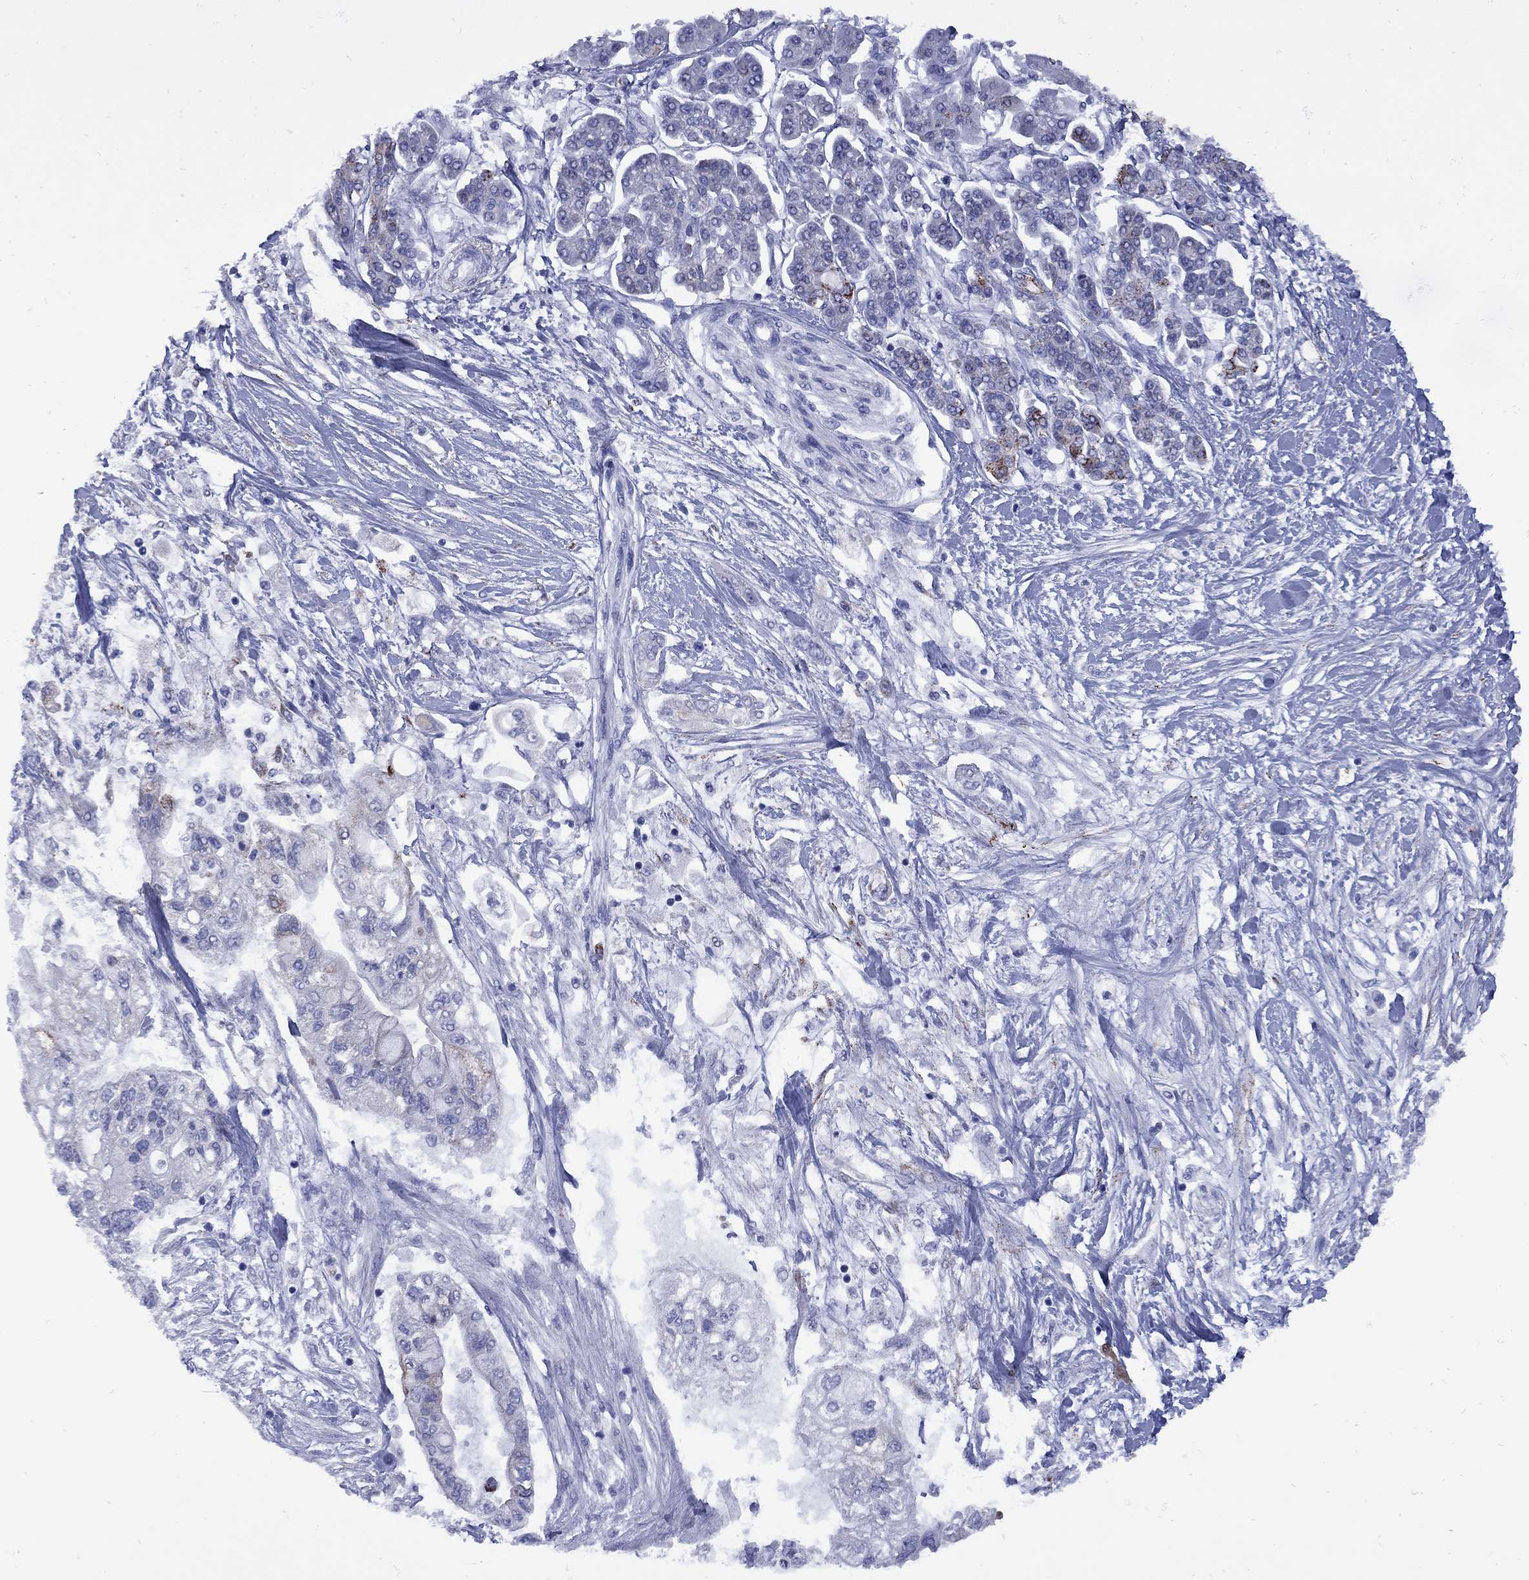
{"staining": {"intensity": "strong", "quantity": "<25%", "location": "cytoplasmic/membranous"}, "tissue": "pancreatic cancer", "cell_type": "Tumor cells", "image_type": "cancer", "snomed": [{"axis": "morphology", "description": "Adenocarcinoma, NOS"}, {"axis": "topography", "description": "Pancreas"}], "caption": "The immunohistochemical stain labels strong cytoplasmic/membranous expression in tumor cells of pancreatic cancer (adenocarcinoma) tissue. The protein is stained brown, and the nuclei are stained in blue (DAB IHC with brightfield microscopy, high magnification).", "gene": "SESTD1", "patient": {"sex": "female", "age": 77}}